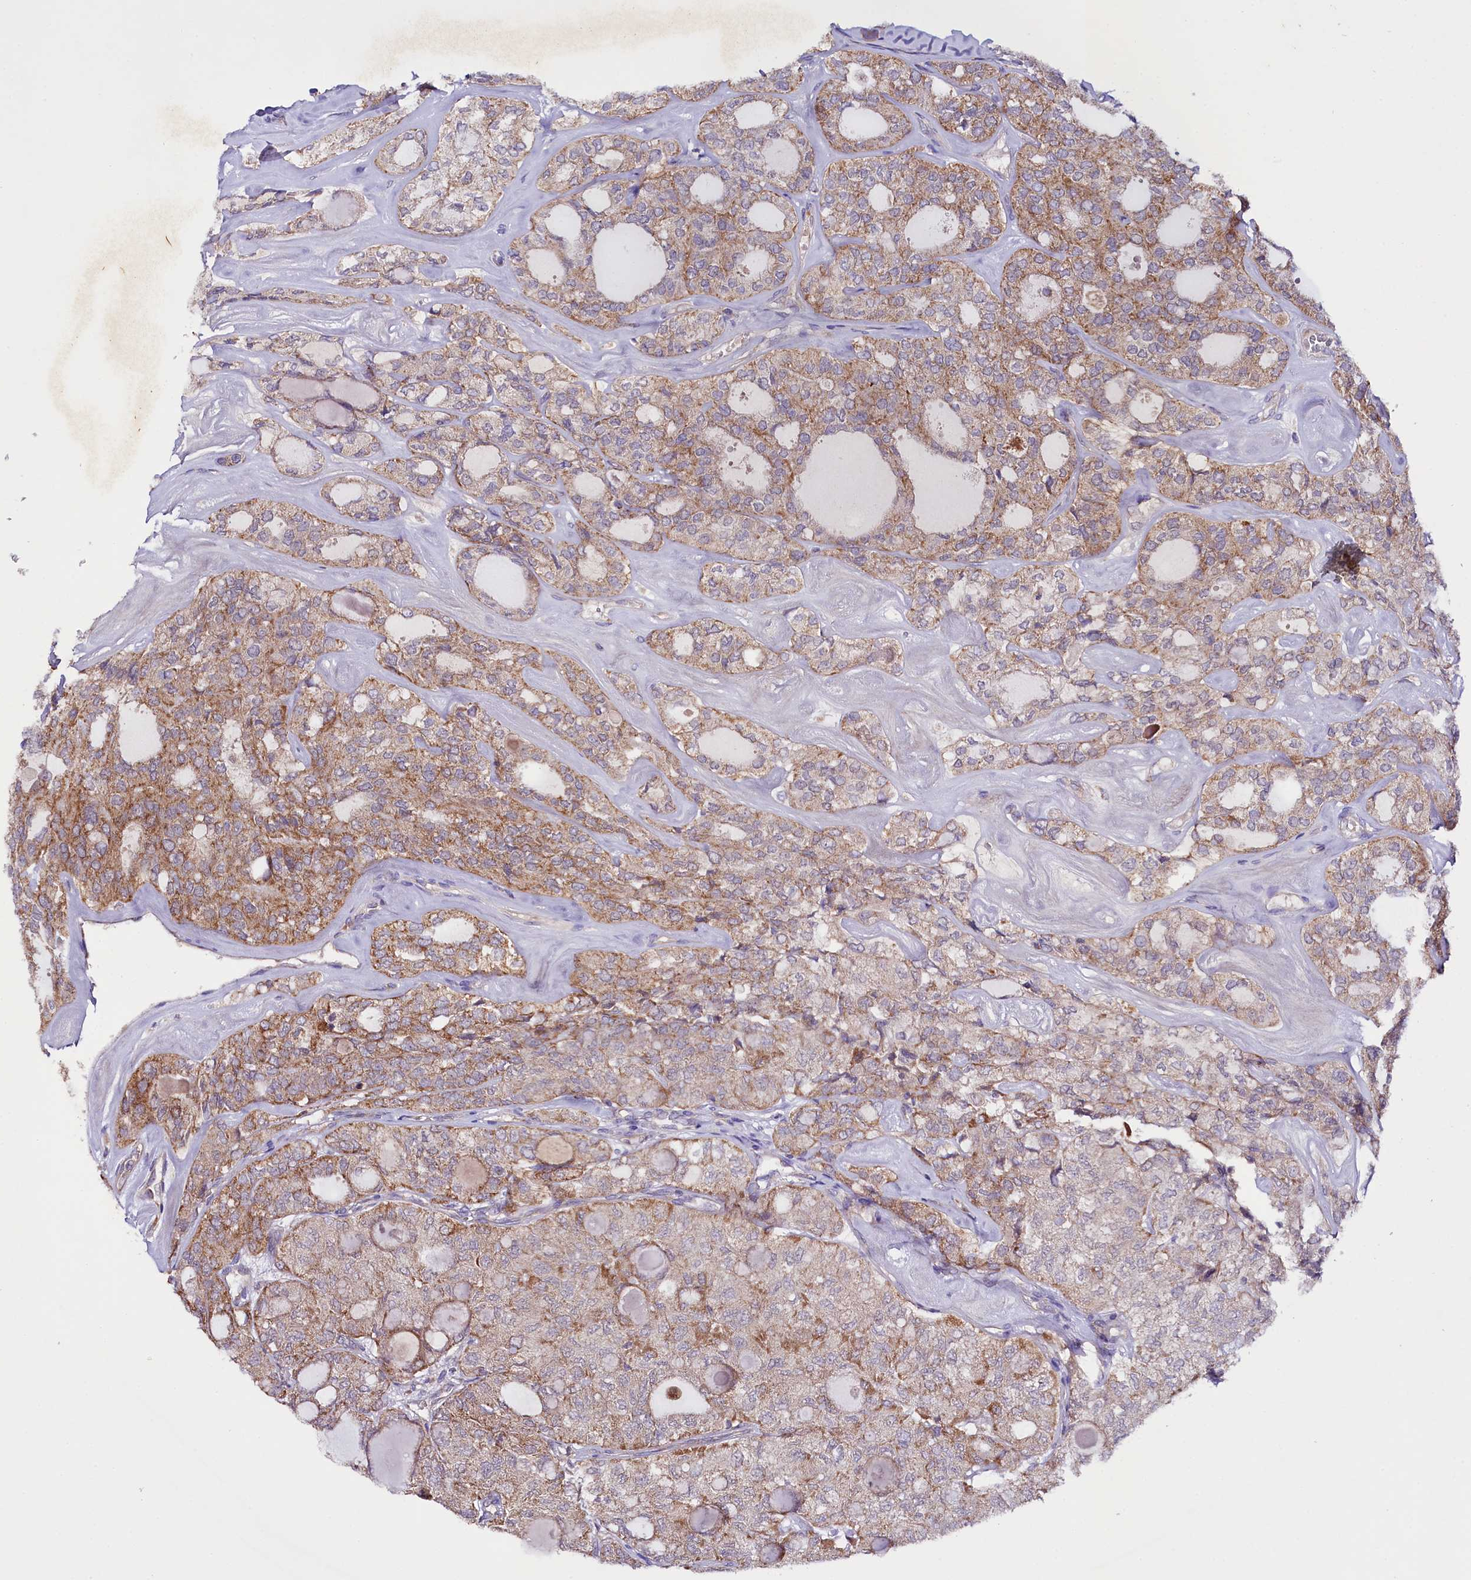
{"staining": {"intensity": "moderate", "quantity": "25%-75%", "location": "cytoplasmic/membranous"}, "tissue": "thyroid cancer", "cell_type": "Tumor cells", "image_type": "cancer", "snomed": [{"axis": "morphology", "description": "Follicular adenoma carcinoma, NOS"}, {"axis": "topography", "description": "Thyroid gland"}], "caption": "Immunohistochemical staining of thyroid cancer (follicular adenoma carcinoma) reveals moderate cytoplasmic/membranous protein positivity in approximately 25%-75% of tumor cells. The staining was performed using DAB to visualize the protein expression in brown, while the nuclei were stained in blue with hematoxylin (Magnification: 20x).", "gene": "ZNF45", "patient": {"sex": "male", "age": 75}}